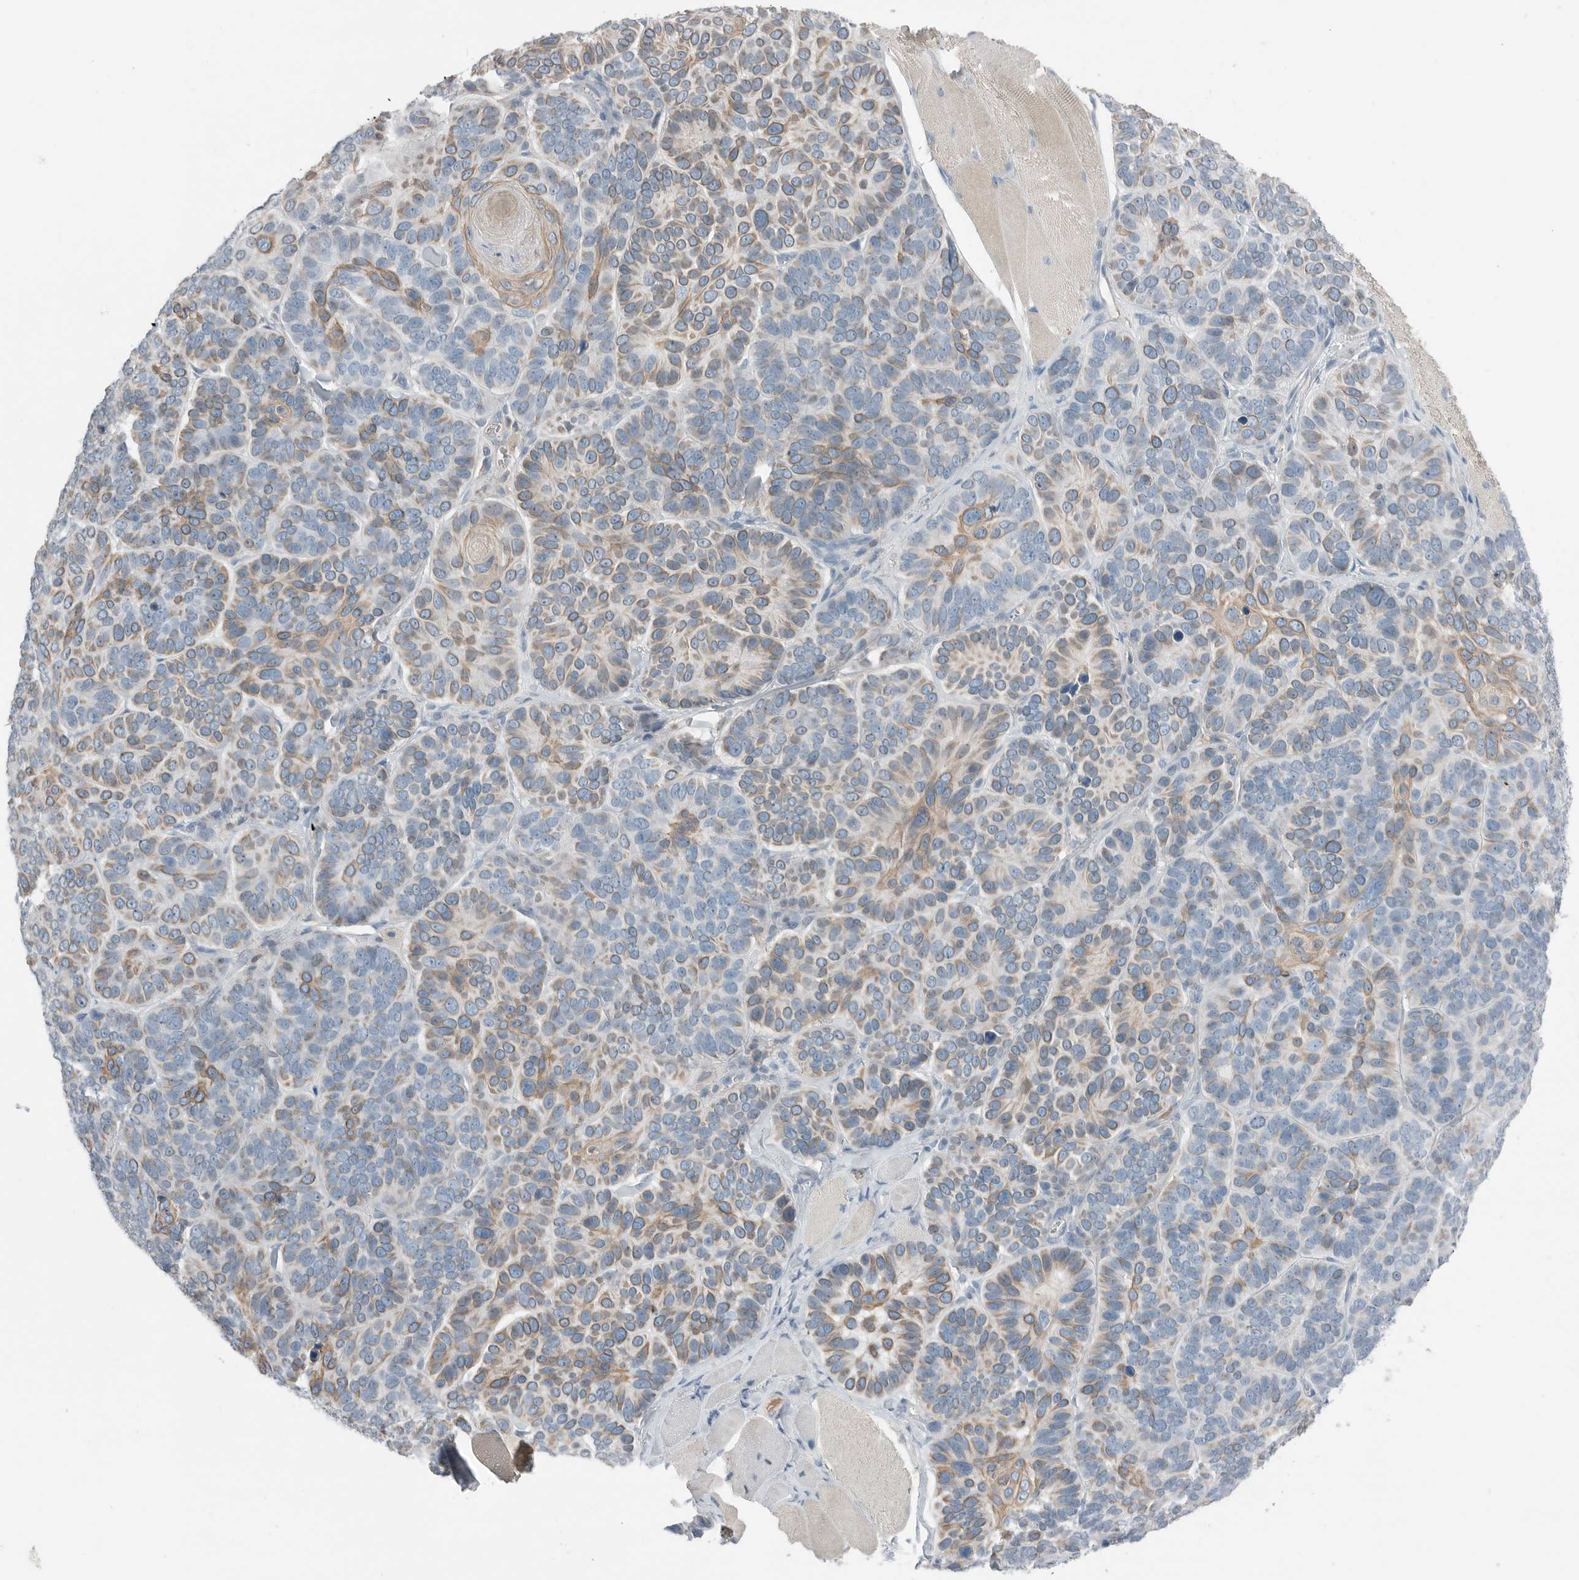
{"staining": {"intensity": "moderate", "quantity": "25%-75%", "location": "cytoplasmic/membranous"}, "tissue": "skin cancer", "cell_type": "Tumor cells", "image_type": "cancer", "snomed": [{"axis": "morphology", "description": "Basal cell carcinoma"}, {"axis": "topography", "description": "Skin"}], "caption": "Human skin cancer stained with a brown dye shows moderate cytoplasmic/membranous positive staining in about 25%-75% of tumor cells.", "gene": "SERPINB7", "patient": {"sex": "male", "age": 62}}